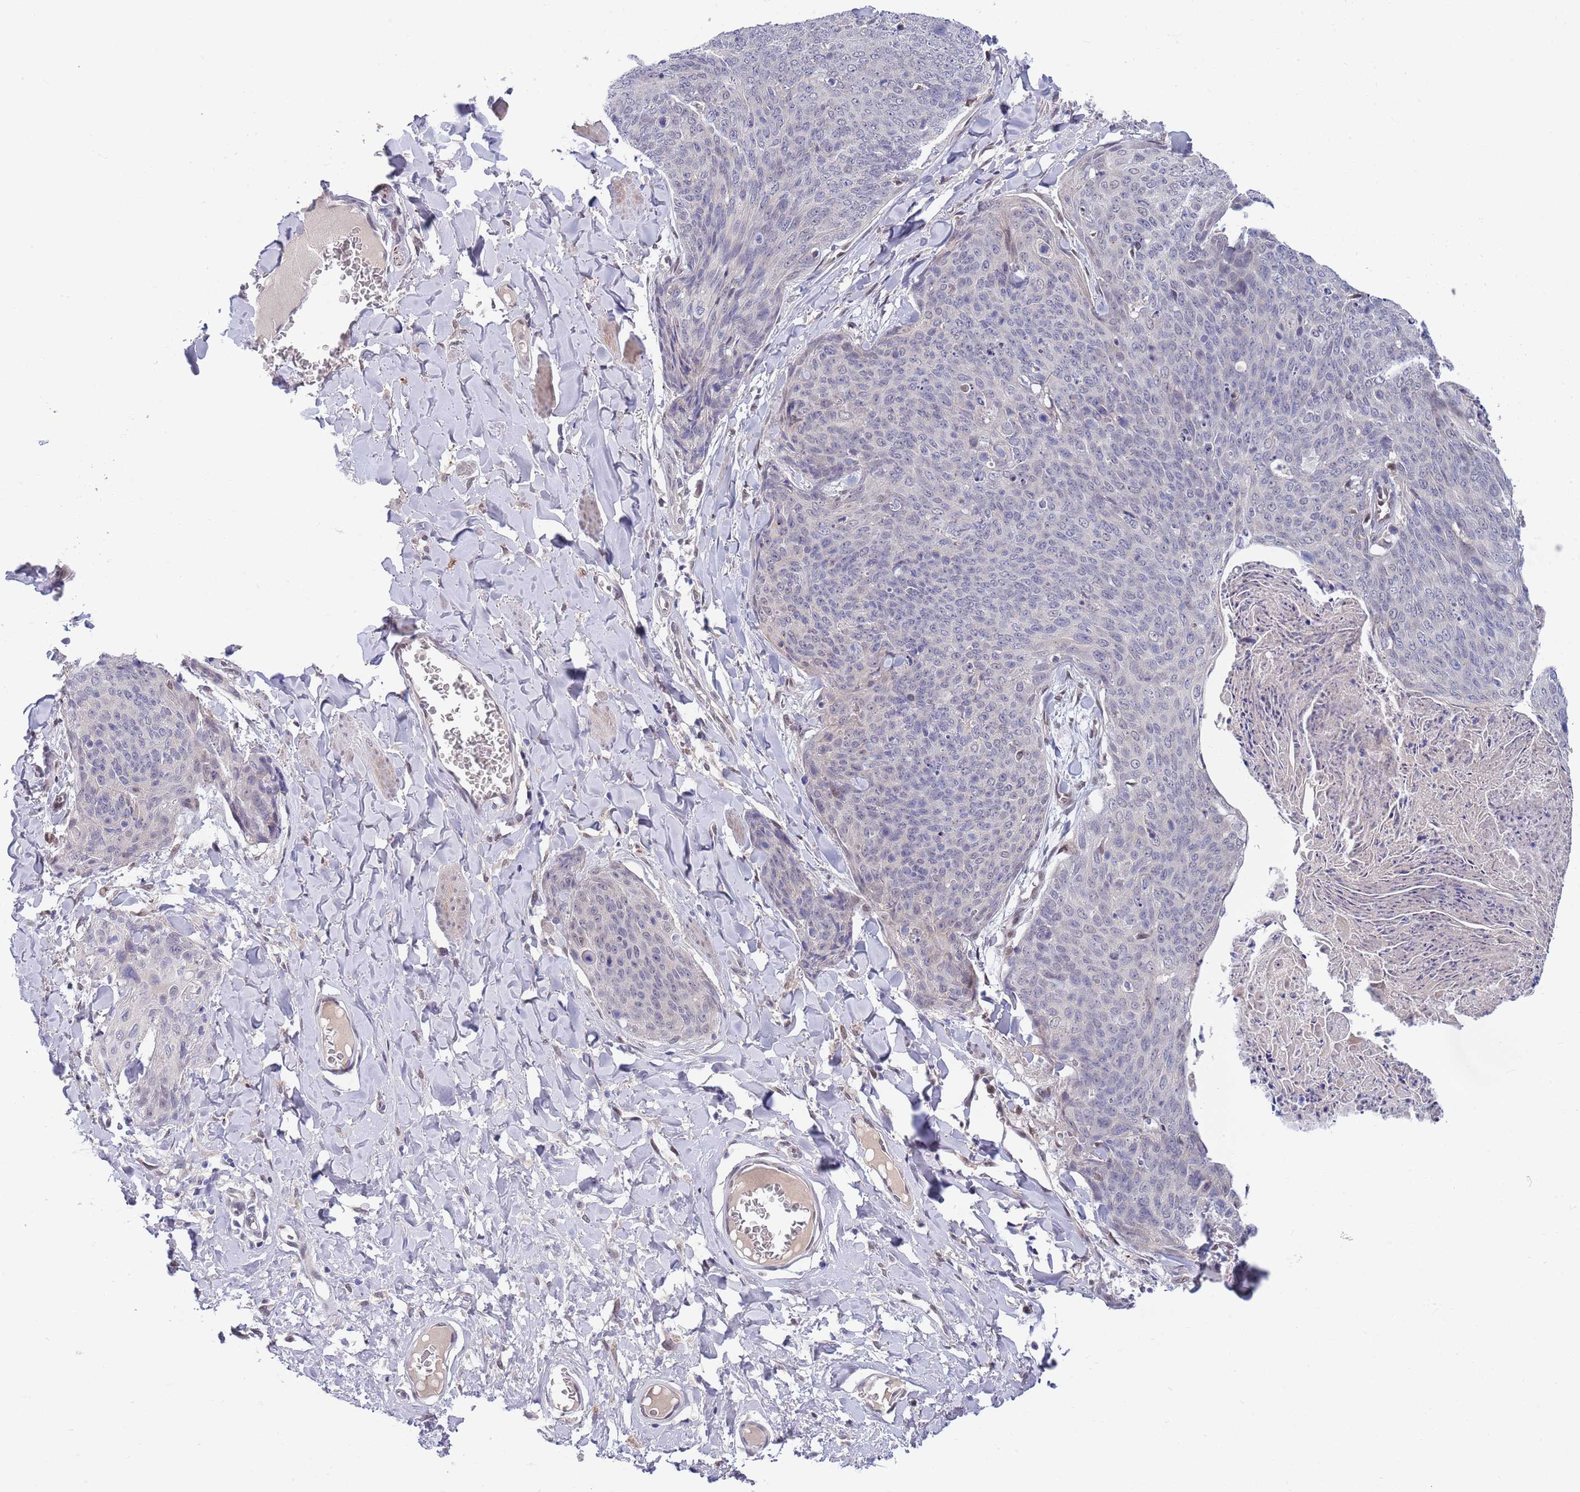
{"staining": {"intensity": "negative", "quantity": "none", "location": "none"}, "tissue": "skin cancer", "cell_type": "Tumor cells", "image_type": "cancer", "snomed": [{"axis": "morphology", "description": "Squamous cell carcinoma, NOS"}, {"axis": "topography", "description": "Skin"}, {"axis": "topography", "description": "Vulva"}], "caption": "Tumor cells are negative for protein expression in human skin cancer (squamous cell carcinoma). Nuclei are stained in blue.", "gene": "NLRP6", "patient": {"sex": "female", "age": 85}}